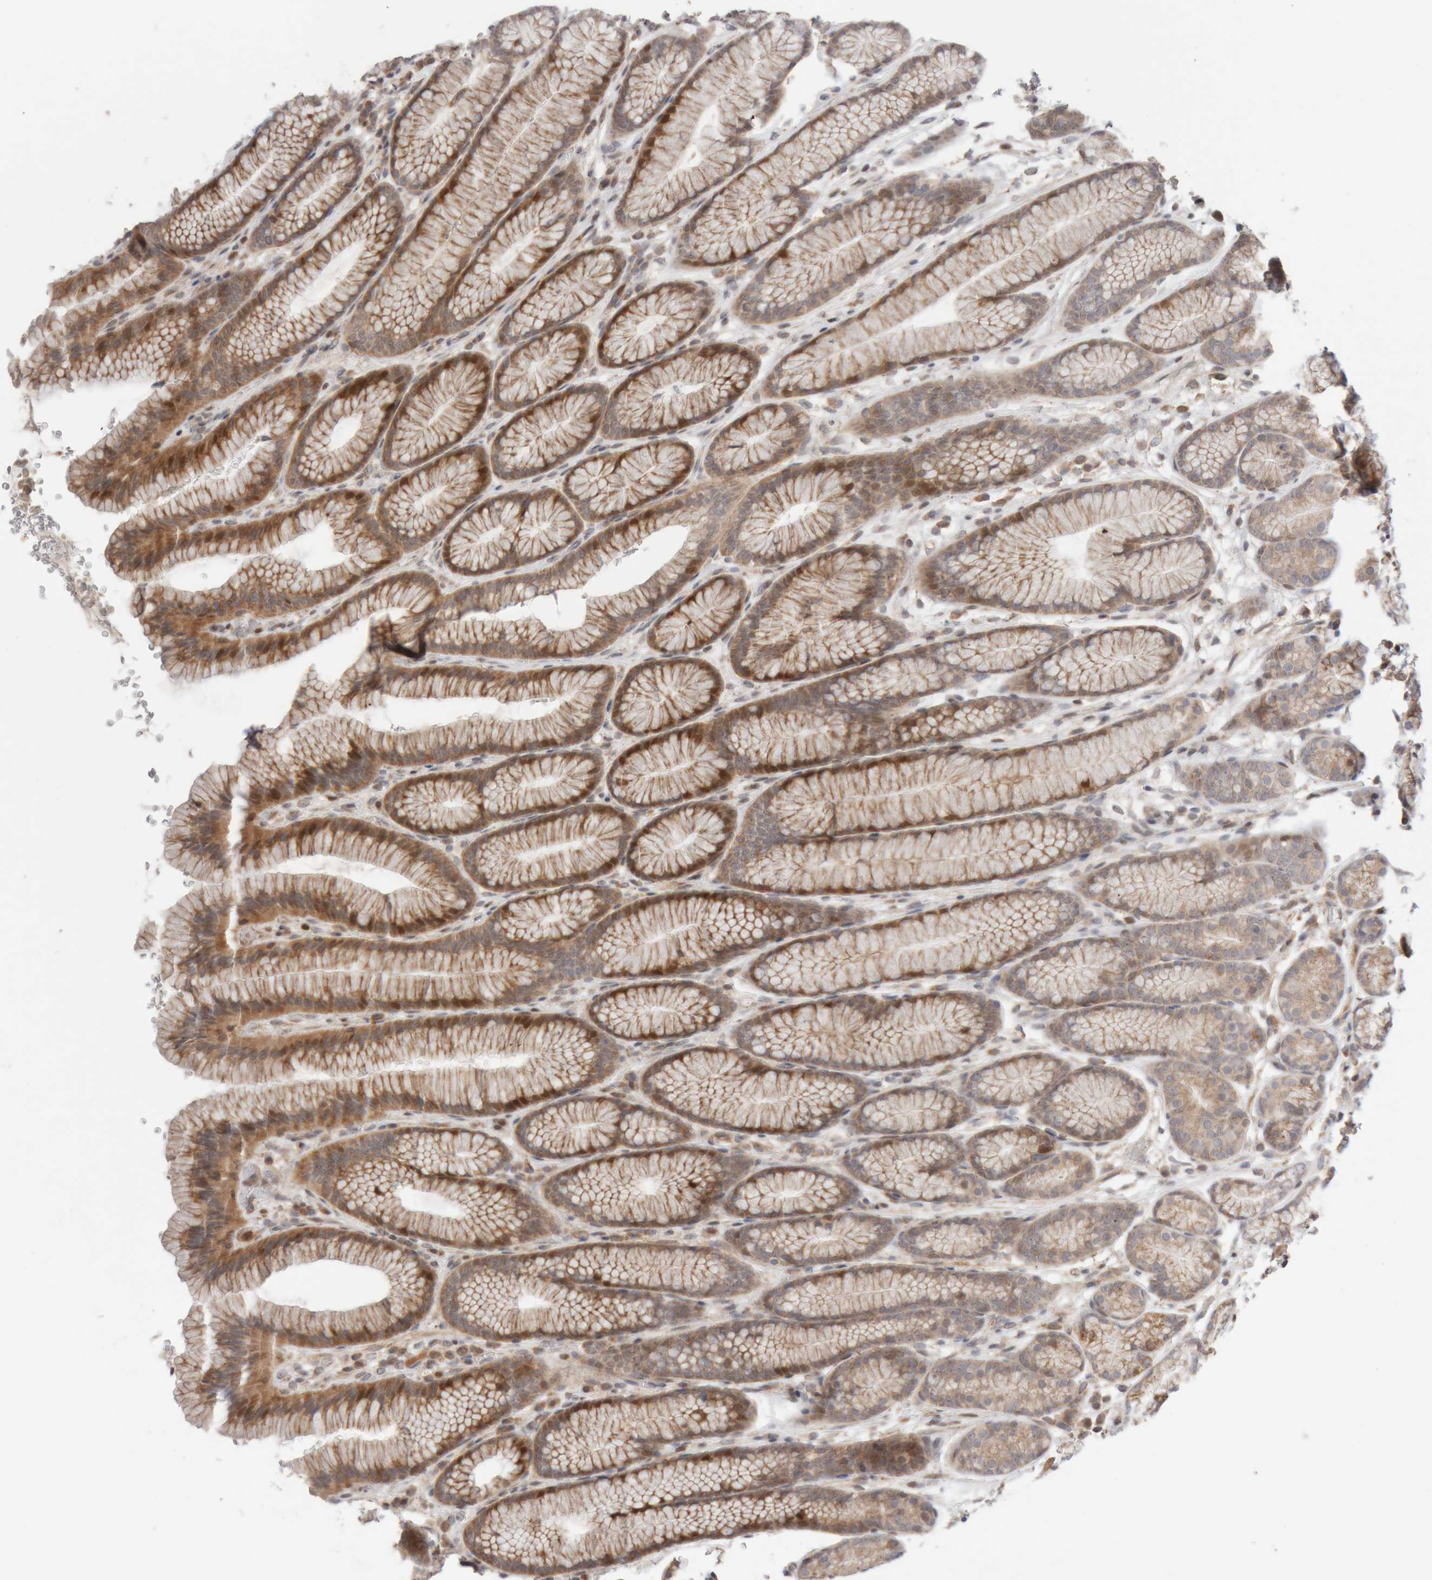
{"staining": {"intensity": "moderate", "quantity": ">75%", "location": "cytoplasmic/membranous,nuclear"}, "tissue": "stomach", "cell_type": "Glandular cells", "image_type": "normal", "snomed": [{"axis": "morphology", "description": "Normal tissue, NOS"}, {"axis": "topography", "description": "Stomach"}], "caption": "A medium amount of moderate cytoplasmic/membranous,nuclear expression is identified in about >75% of glandular cells in benign stomach. (Stains: DAB (3,3'-diaminobenzidine) in brown, nuclei in blue, Microscopy: brightfield microscopy at high magnification).", "gene": "KIF21B", "patient": {"sex": "male", "age": 42}}